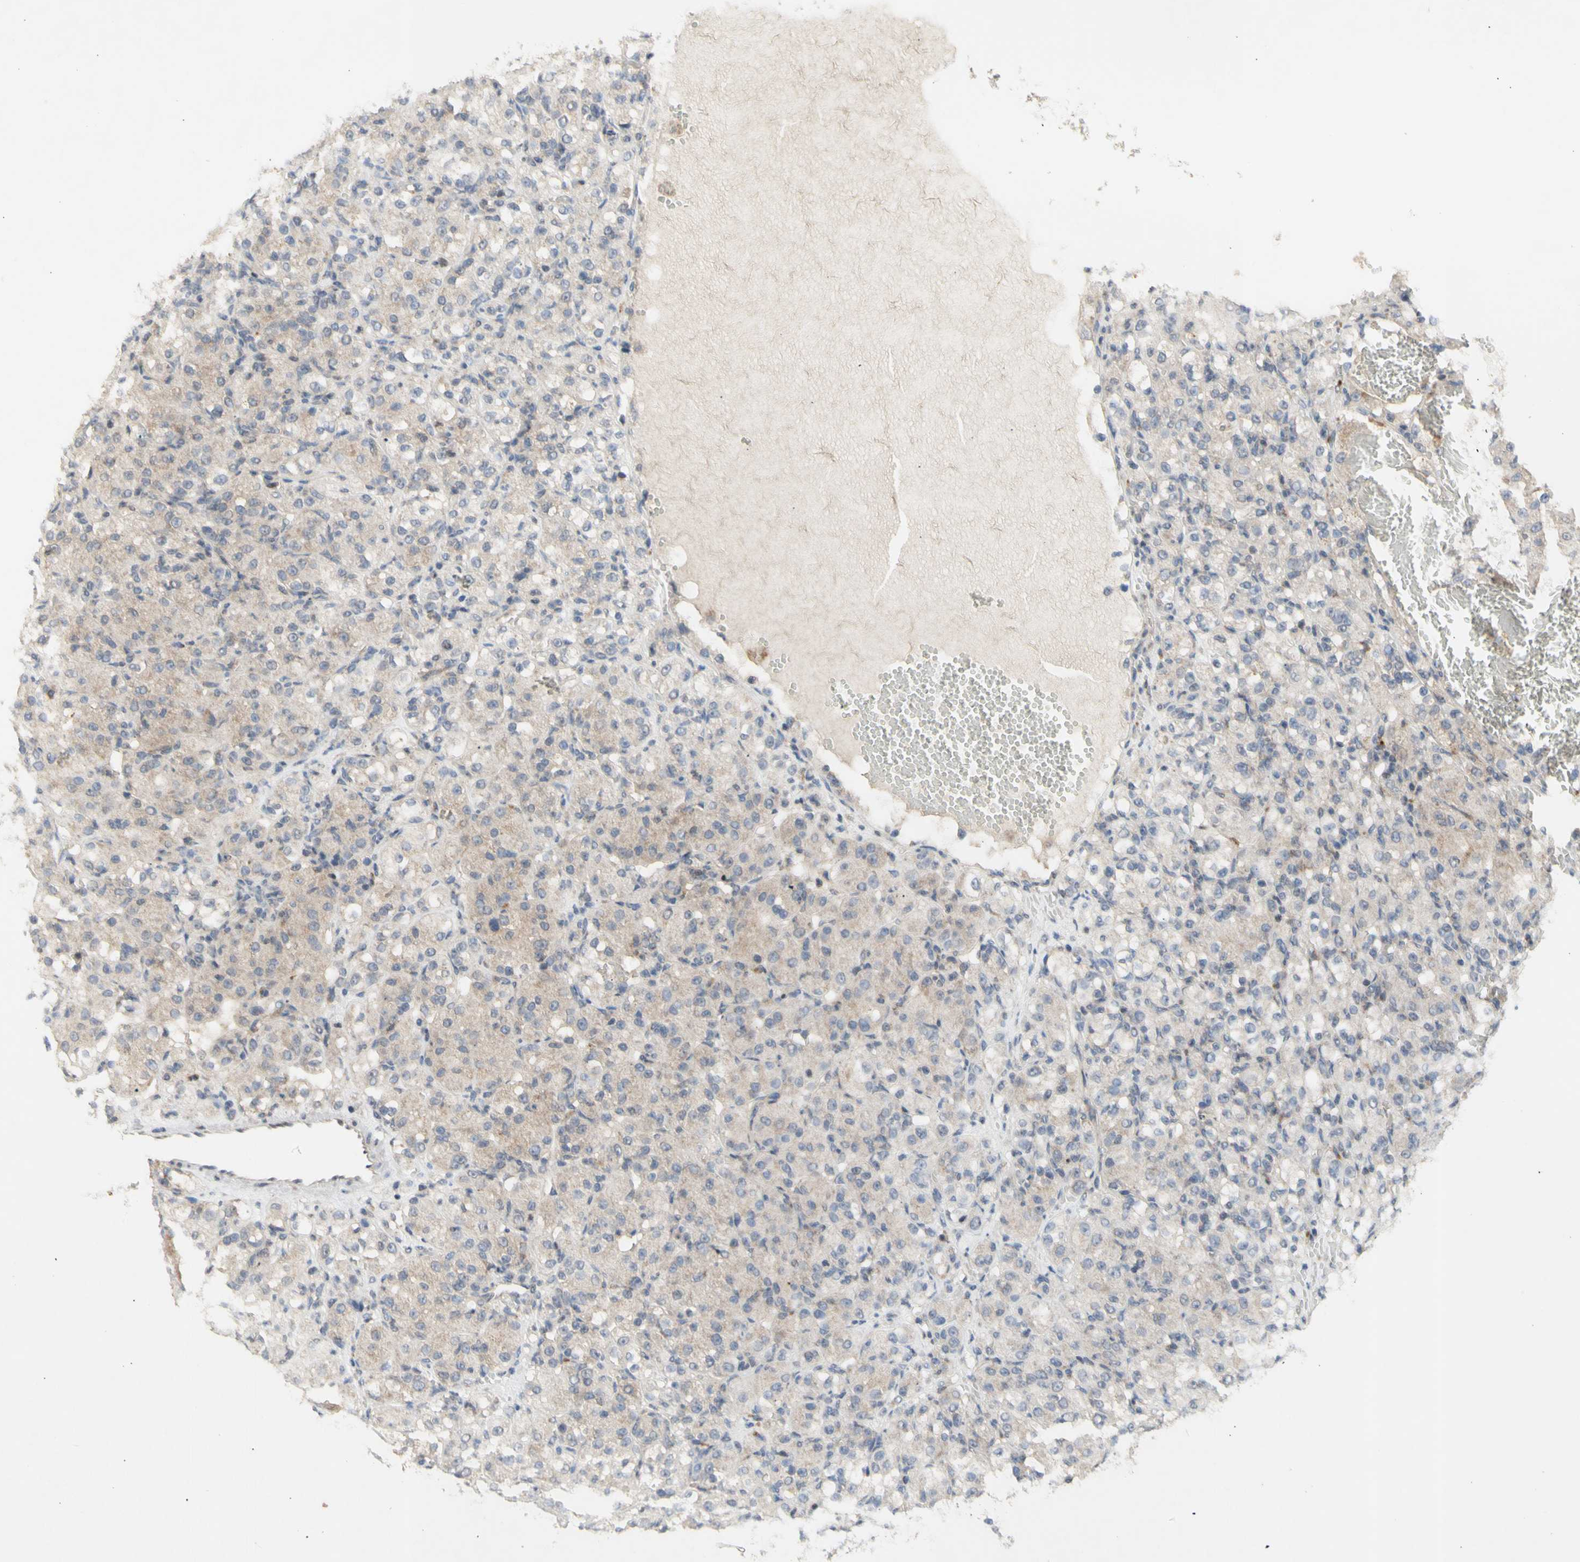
{"staining": {"intensity": "weak", "quantity": ">75%", "location": "cytoplasmic/membranous"}, "tissue": "renal cancer", "cell_type": "Tumor cells", "image_type": "cancer", "snomed": [{"axis": "morphology", "description": "Adenocarcinoma, NOS"}, {"axis": "topography", "description": "Kidney"}], "caption": "This histopathology image demonstrates immunohistochemistry staining of renal cancer, with low weak cytoplasmic/membranous positivity in approximately >75% of tumor cells.", "gene": "NLRP1", "patient": {"sex": "male", "age": 61}}